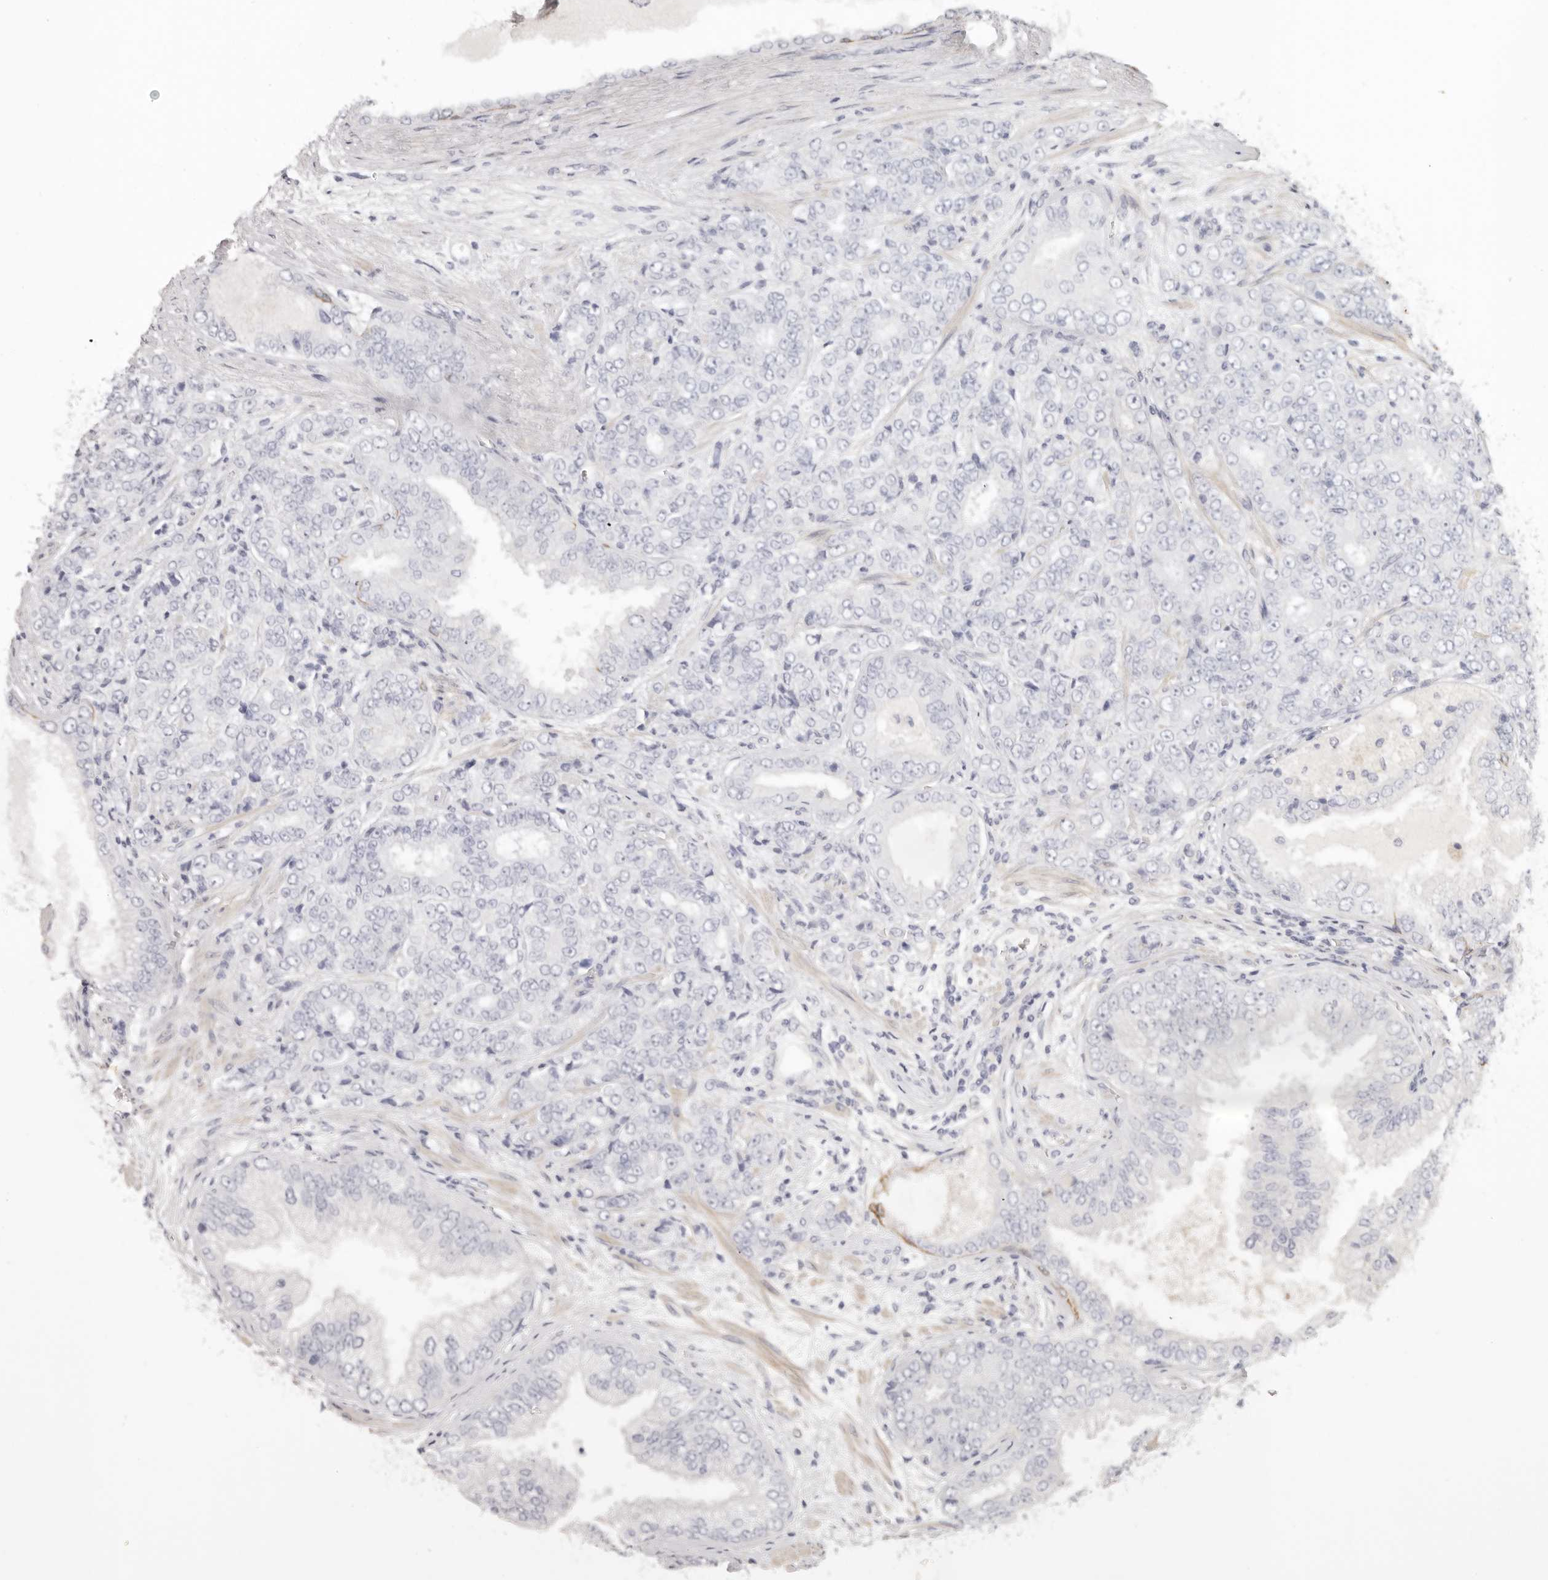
{"staining": {"intensity": "negative", "quantity": "none", "location": "none"}, "tissue": "prostate cancer", "cell_type": "Tumor cells", "image_type": "cancer", "snomed": [{"axis": "morphology", "description": "Adenocarcinoma, High grade"}, {"axis": "topography", "description": "Prostate"}], "caption": "Tumor cells show no significant protein positivity in prostate cancer. (DAB immunohistochemistry, high magnification).", "gene": "RXFP1", "patient": {"sex": "male", "age": 58}}